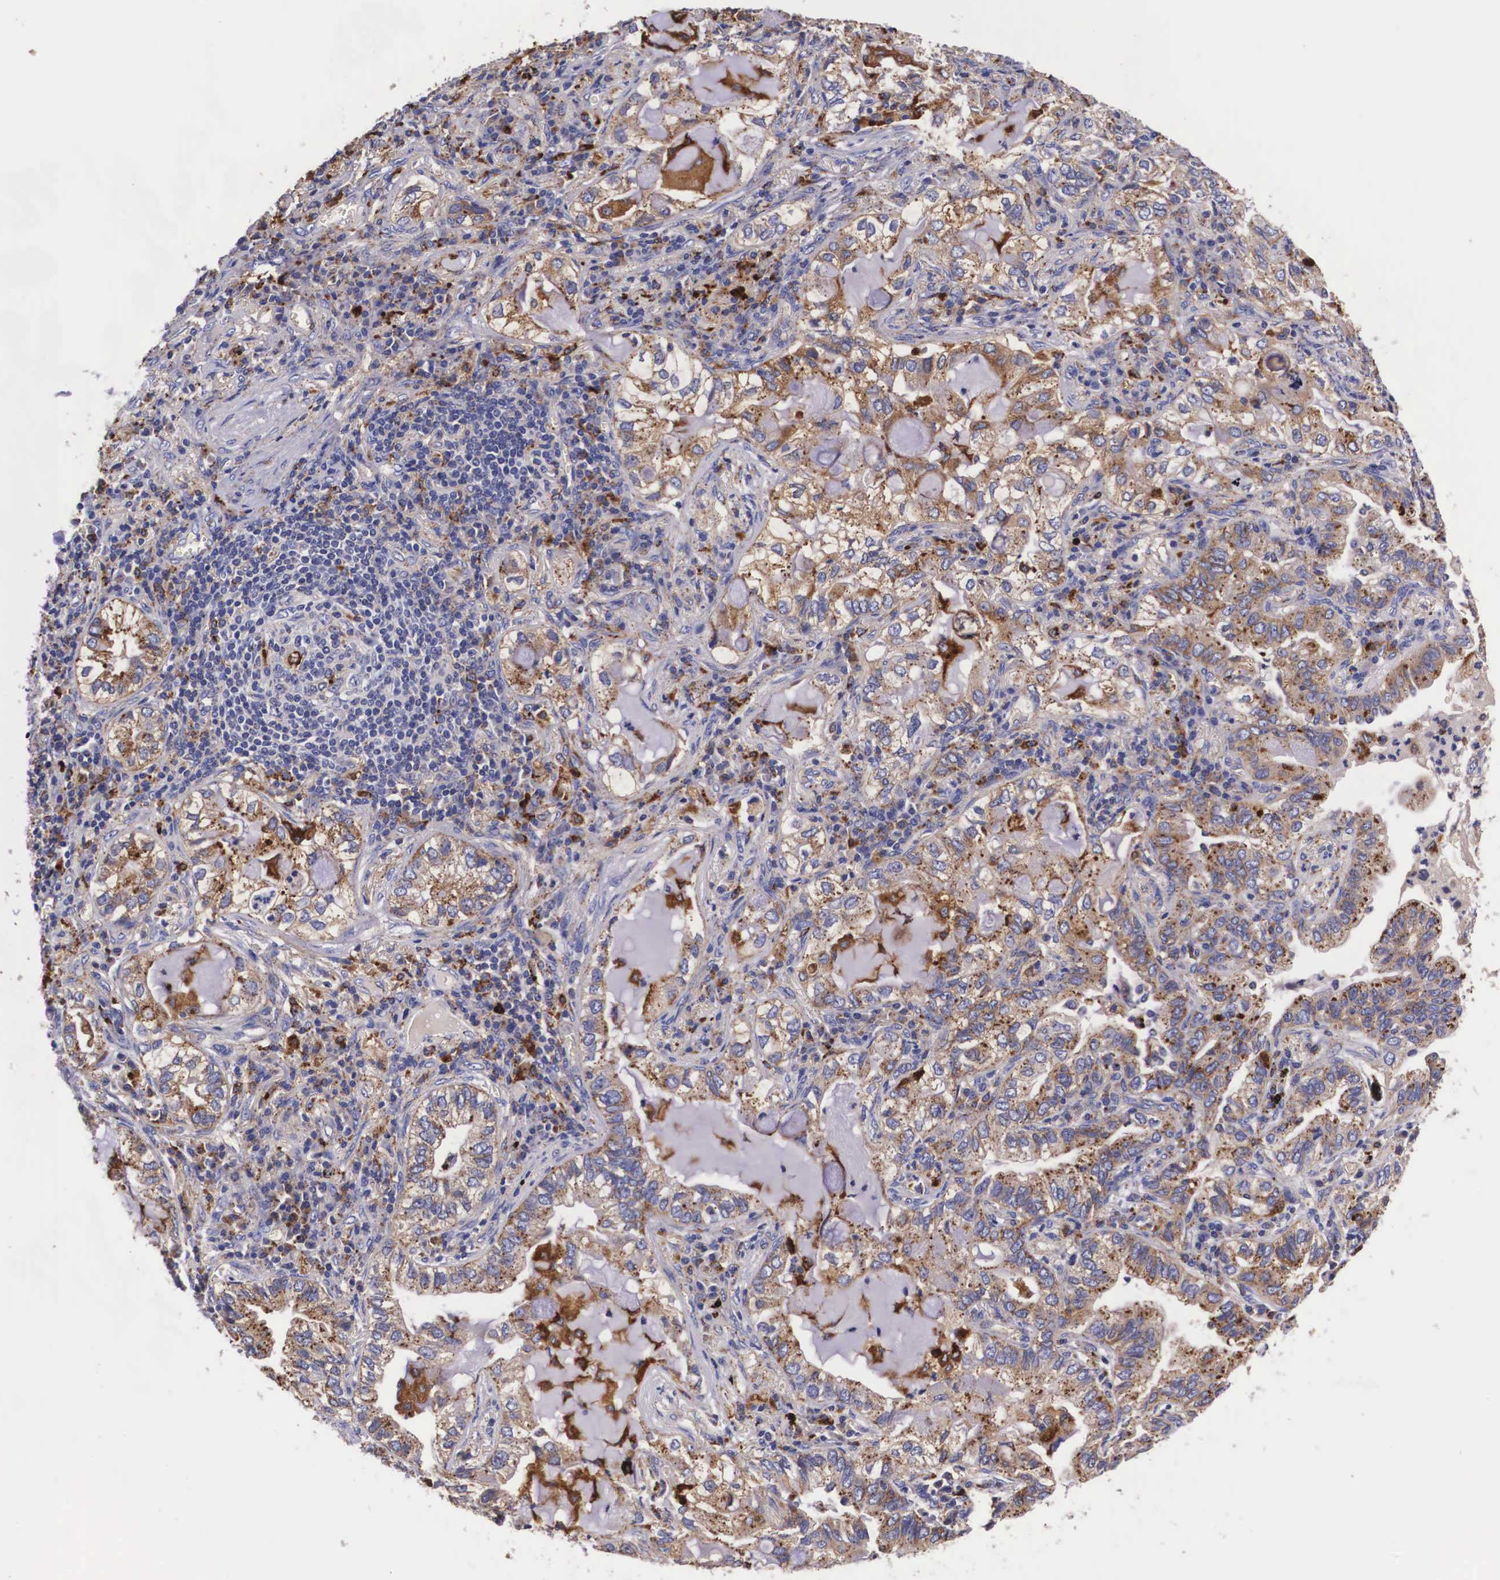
{"staining": {"intensity": "moderate", "quantity": ">75%", "location": "cytoplasmic/membranous"}, "tissue": "lung cancer", "cell_type": "Tumor cells", "image_type": "cancer", "snomed": [{"axis": "morphology", "description": "Adenocarcinoma, NOS"}, {"axis": "topography", "description": "Lung"}], "caption": "Immunohistochemistry staining of adenocarcinoma (lung), which shows medium levels of moderate cytoplasmic/membranous expression in approximately >75% of tumor cells indicating moderate cytoplasmic/membranous protein positivity. The staining was performed using DAB (brown) for protein detection and nuclei were counterstained in hematoxylin (blue).", "gene": "NAGA", "patient": {"sex": "female", "age": 50}}